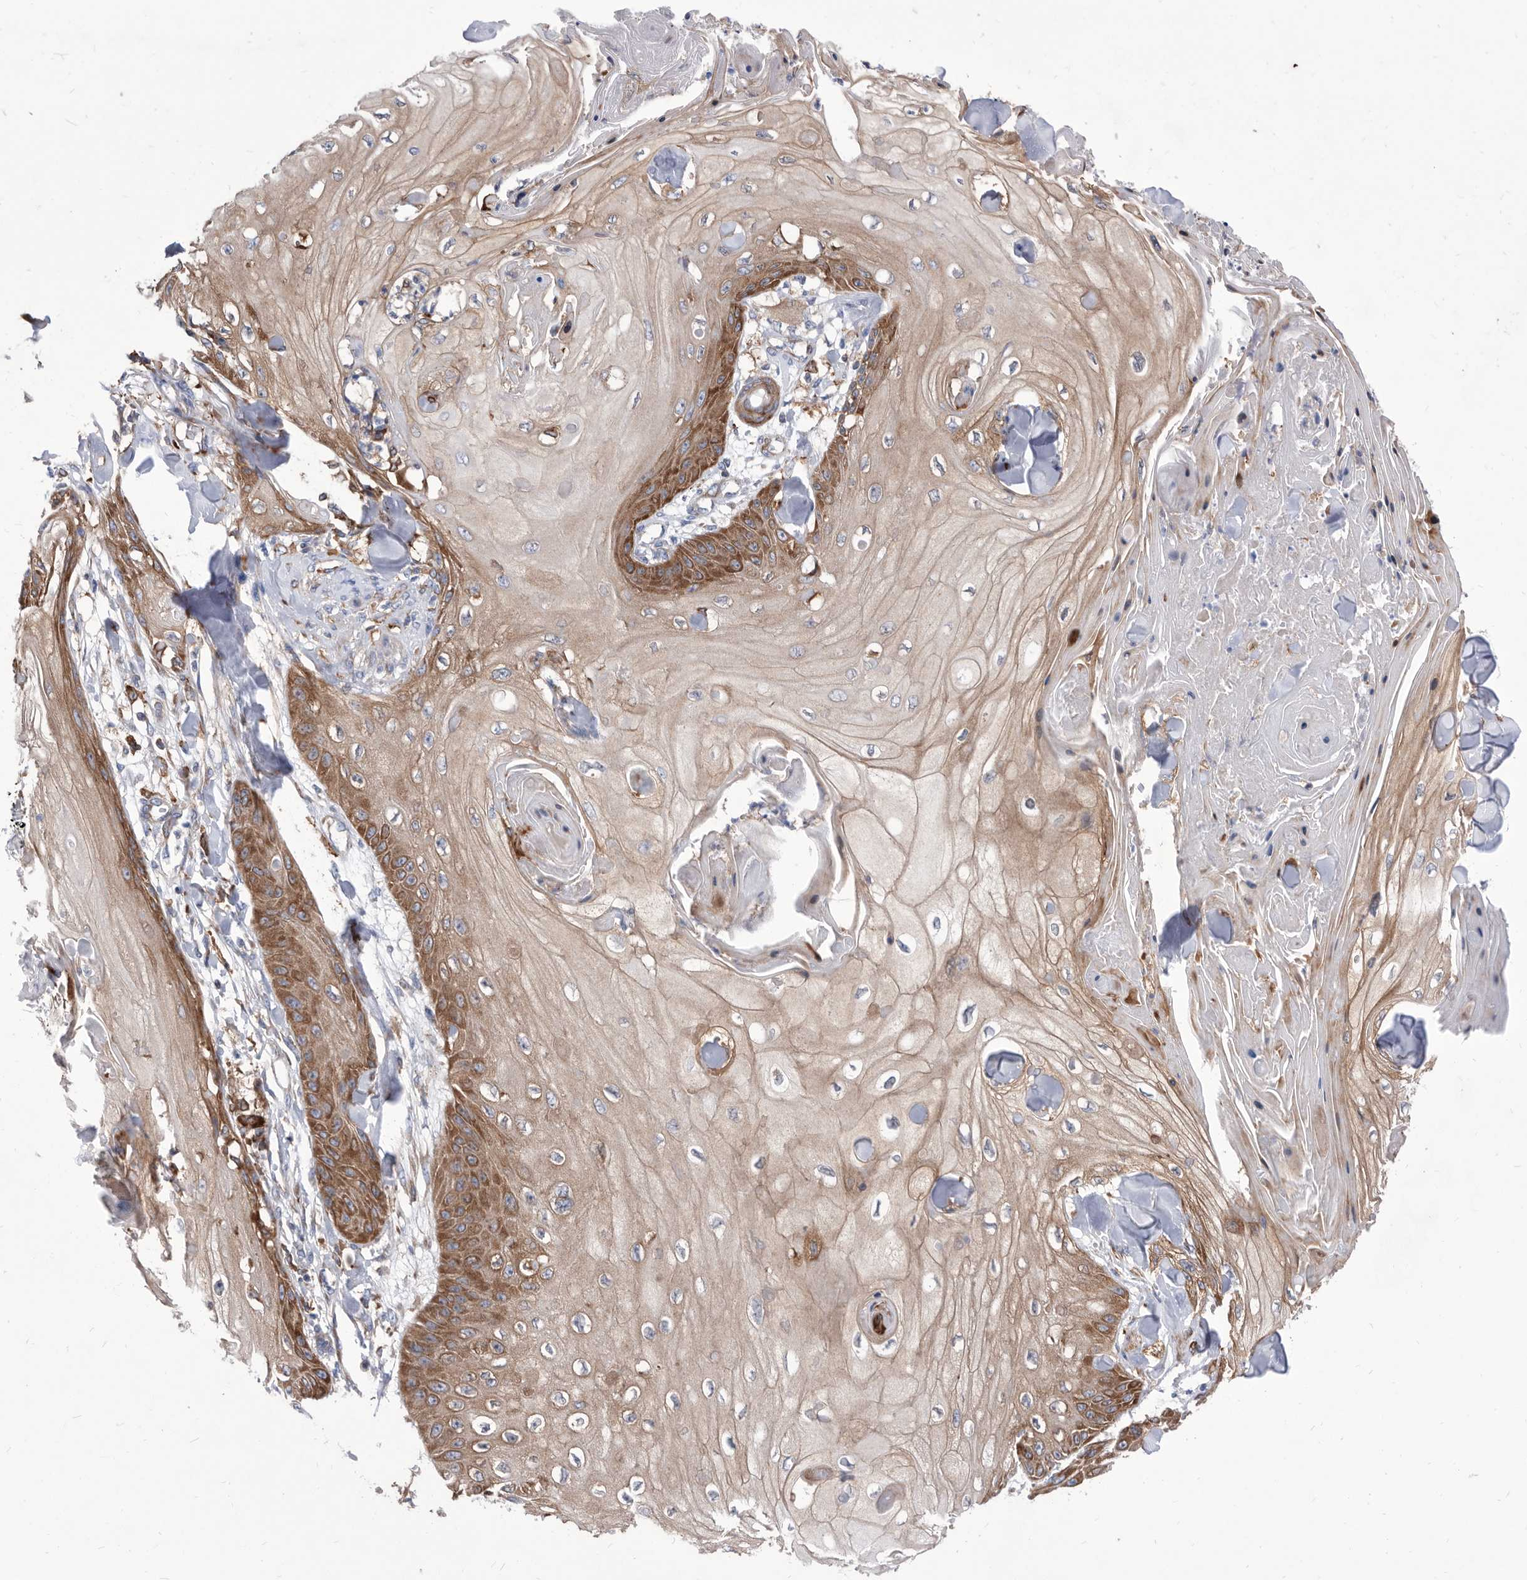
{"staining": {"intensity": "strong", "quantity": "<25%", "location": "cytoplasmic/membranous"}, "tissue": "skin cancer", "cell_type": "Tumor cells", "image_type": "cancer", "snomed": [{"axis": "morphology", "description": "Squamous cell carcinoma, NOS"}, {"axis": "topography", "description": "Skin"}], "caption": "IHC of skin cancer (squamous cell carcinoma) demonstrates medium levels of strong cytoplasmic/membranous positivity in about <25% of tumor cells. Immunohistochemistry (ihc) stains the protein in brown and the nuclei are stained blue.", "gene": "SMG7", "patient": {"sex": "male", "age": 74}}